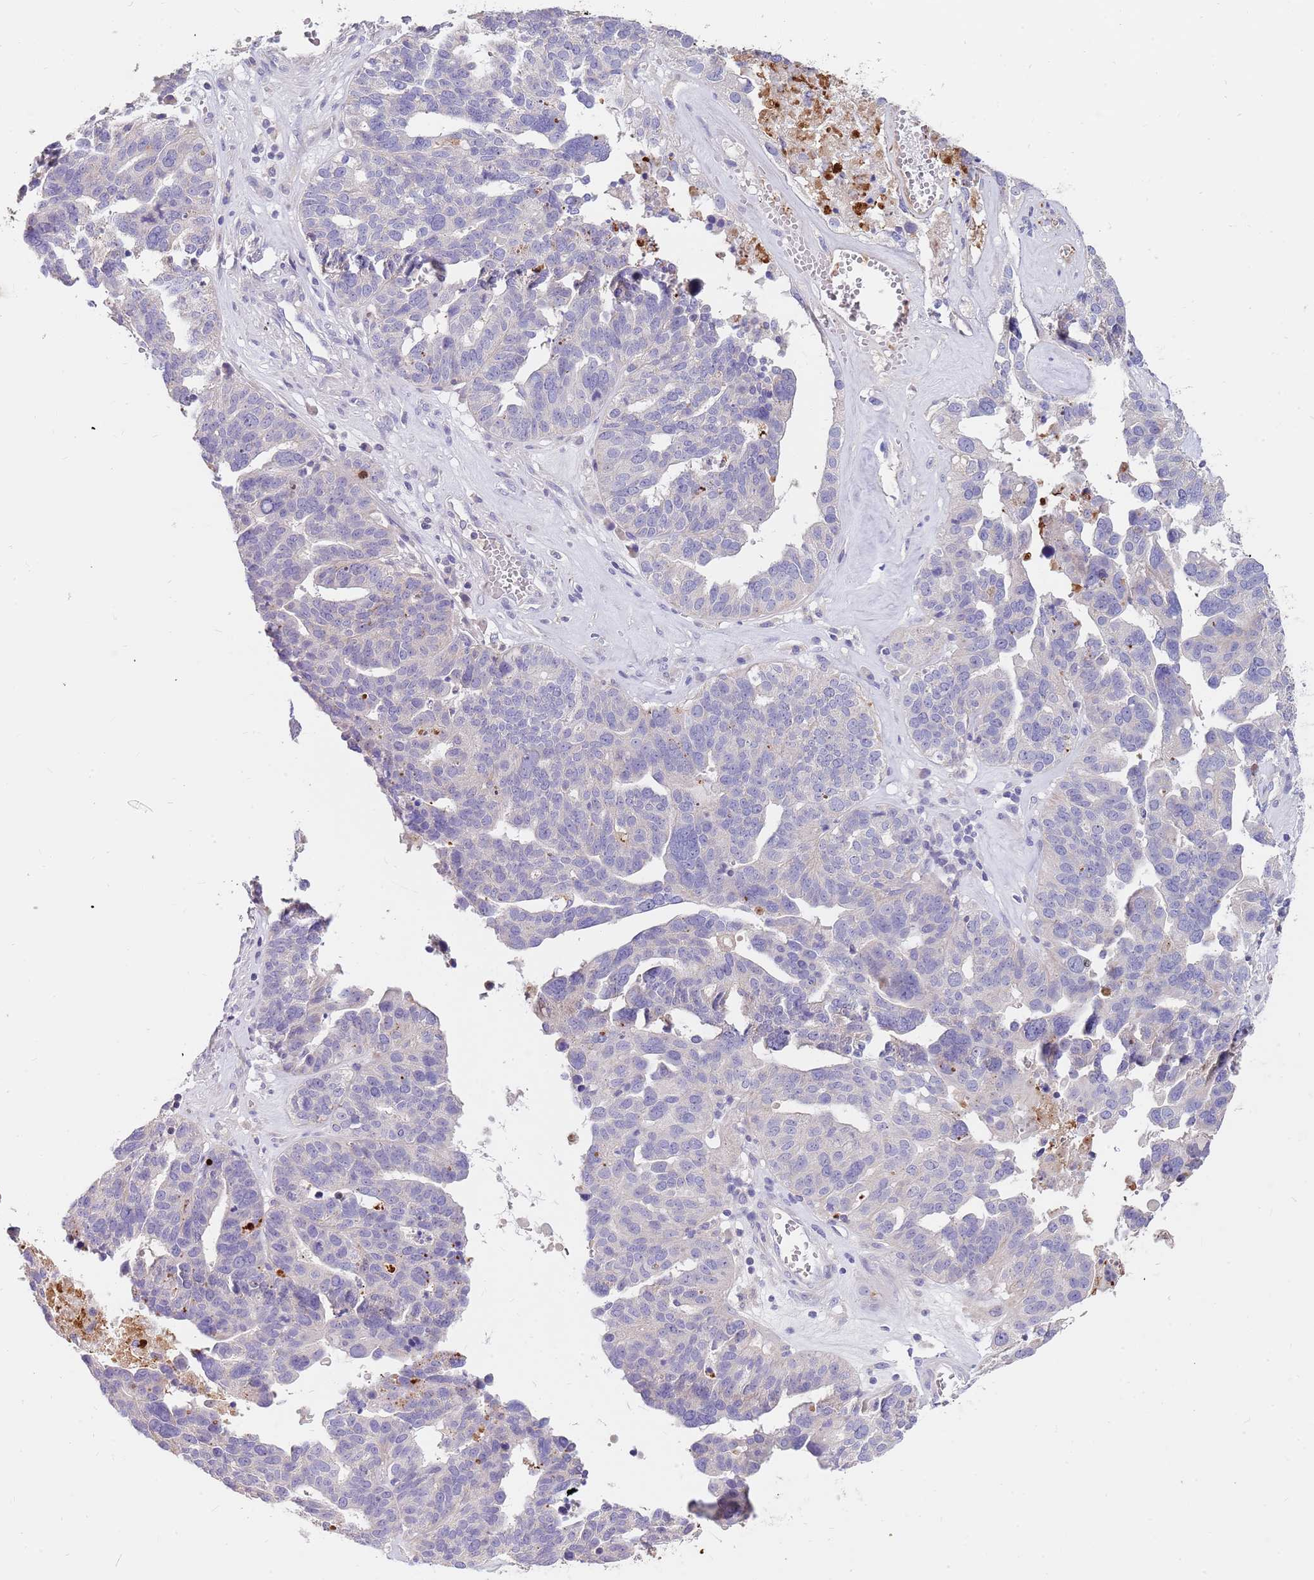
{"staining": {"intensity": "negative", "quantity": "none", "location": "none"}, "tissue": "ovarian cancer", "cell_type": "Tumor cells", "image_type": "cancer", "snomed": [{"axis": "morphology", "description": "Cystadenocarcinoma, serous, NOS"}, {"axis": "topography", "description": "Ovary"}], "caption": "The histopathology image demonstrates no staining of tumor cells in ovarian cancer. Brightfield microscopy of IHC stained with DAB (3,3'-diaminobenzidine) (brown) and hematoxylin (blue), captured at high magnification.", "gene": "BORCS5", "patient": {"sex": "female", "age": 59}}